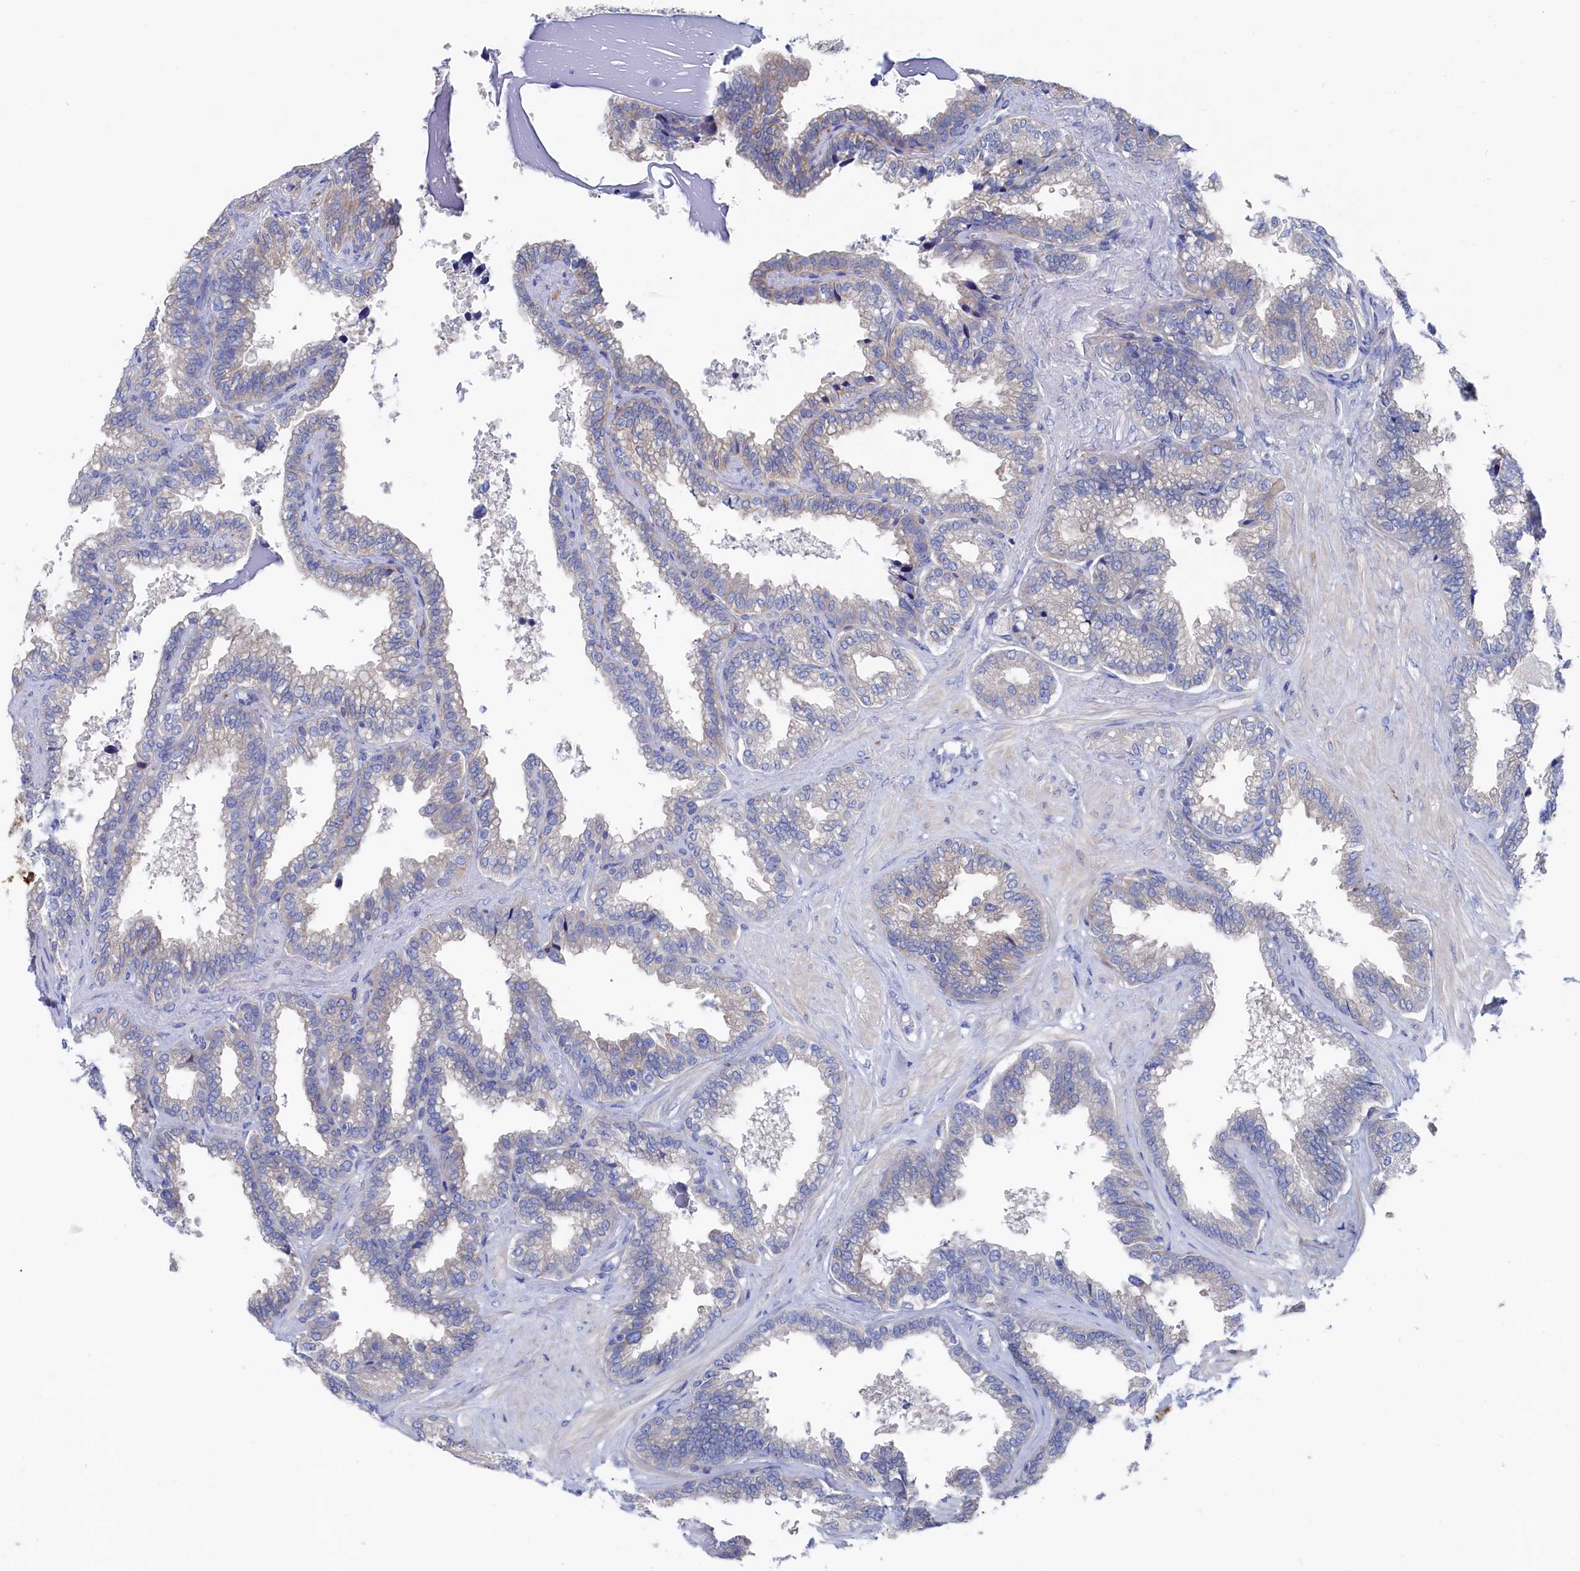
{"staining": {"intensity": "negative", "quantity": "none", "location": "none"}, "tissue": "seminal vesicle", "cell_type": "Glandular cells", "image_type": "normal", "snomed": [{"axis": "morphology", "description": "Normal tissue, NOS"}, {"axis": "topography", "description": "Seminal veicle"}], "caption": "Seminal vesicle stained for a protein using IHC reveals no staining glandular cells.", "gene": "TMOD2", "patient": {"sex": "male", "age": 46}}